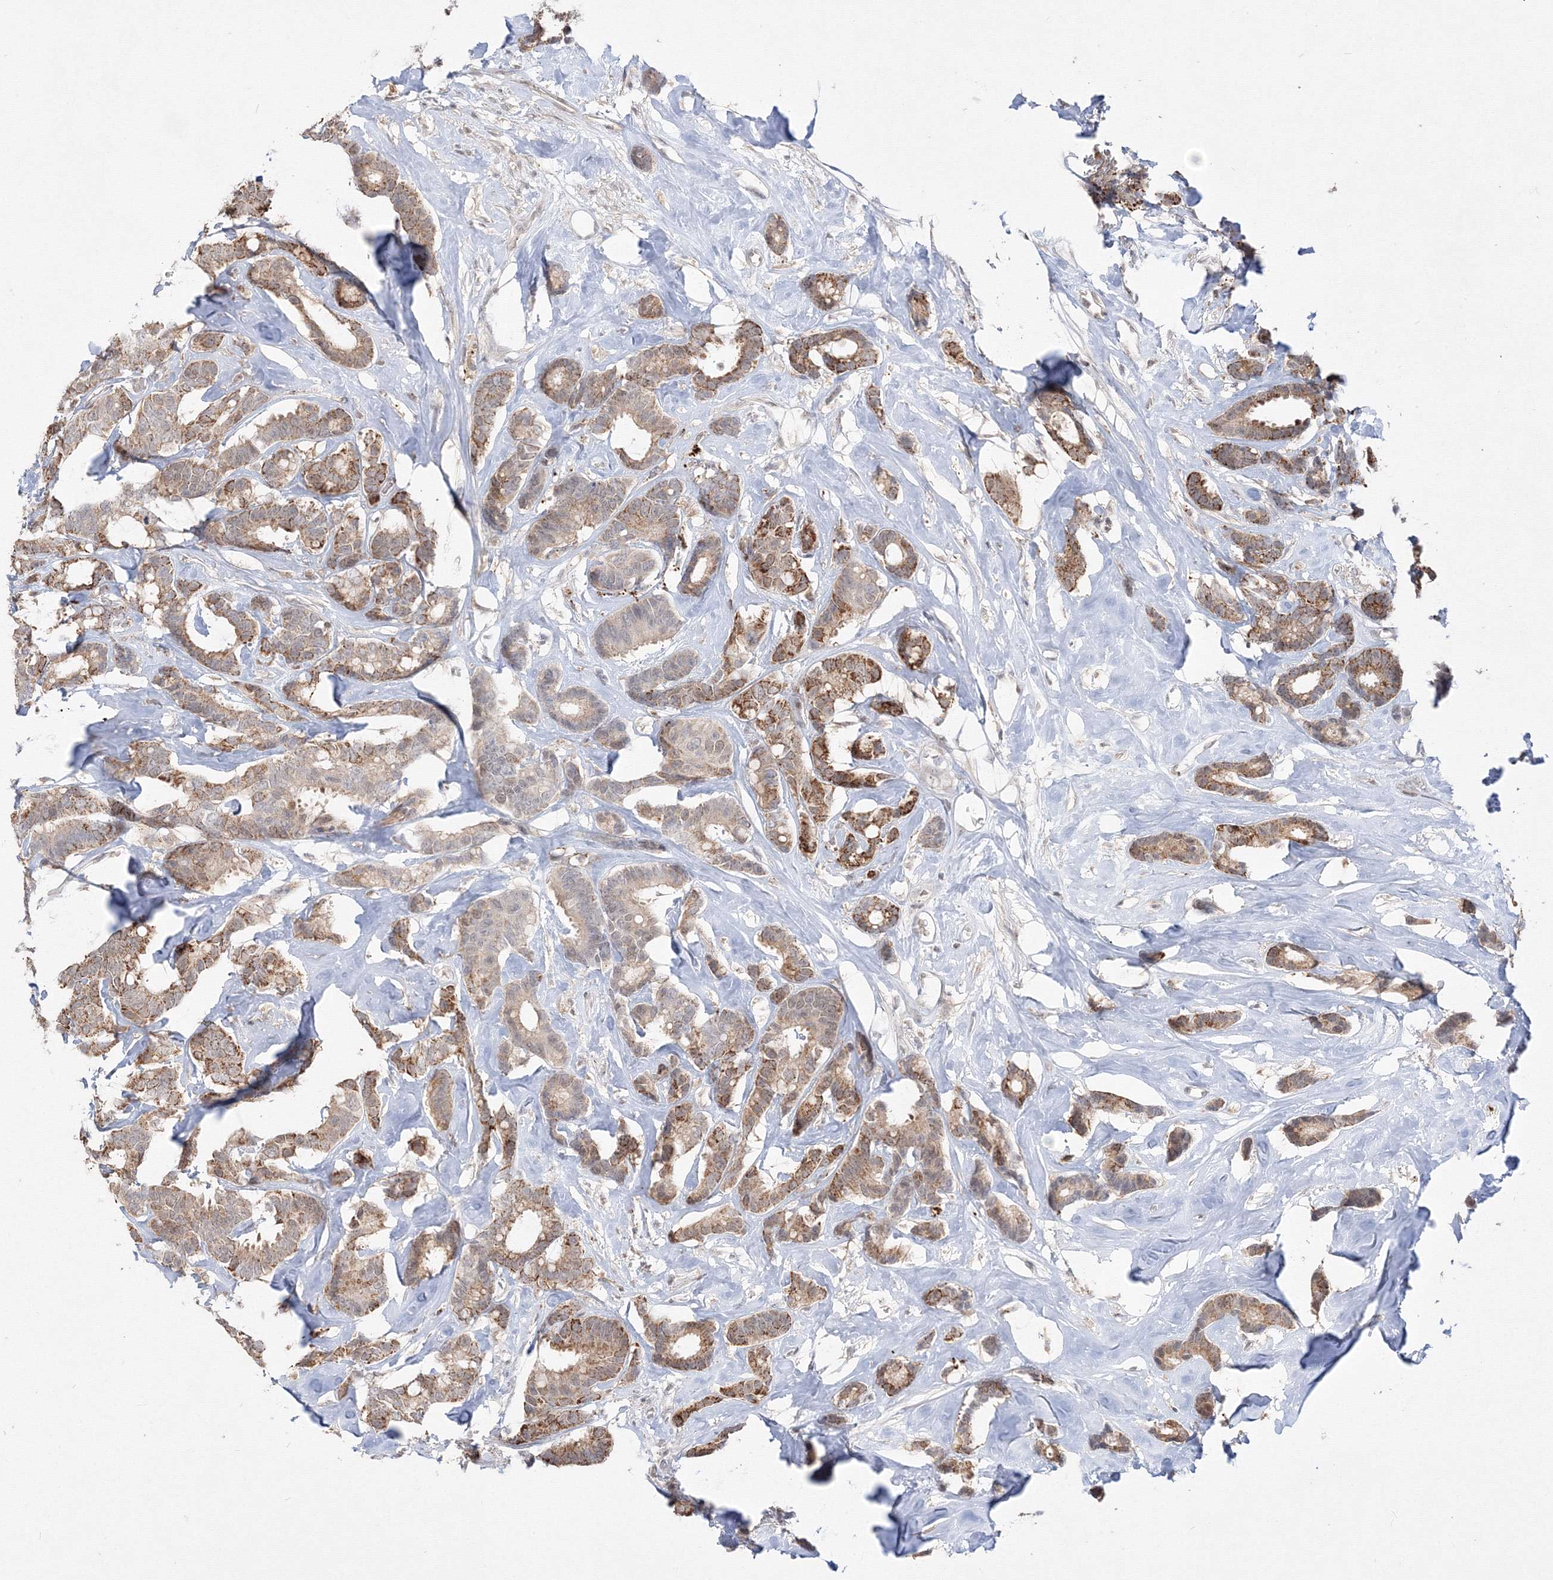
{"staining": {"intensity": "moderate", "quantity": "25%-75%", "location": "cytoplasmic/membranous"}, "tissue": "breast cancer", "cell_type": "Tumor cells", "image_type": "cancer", "snomed": [{"axis": "morphology", "description": "Duct carcinoma"}, {"axis": "topography", "description": "Breast"}], "caption": "Immunohistochemistry (IHC) (DAB (3,3'-diaminobenzidine)) staining of breast cancer reveals moderate cytoplasmic/membranous protein expression in about 25%-75% of tumor cells. (IHC, brightfield microscopy, high magnification).", "gene": "COPS4", "patient": {"sex": "female", "age": 87}}